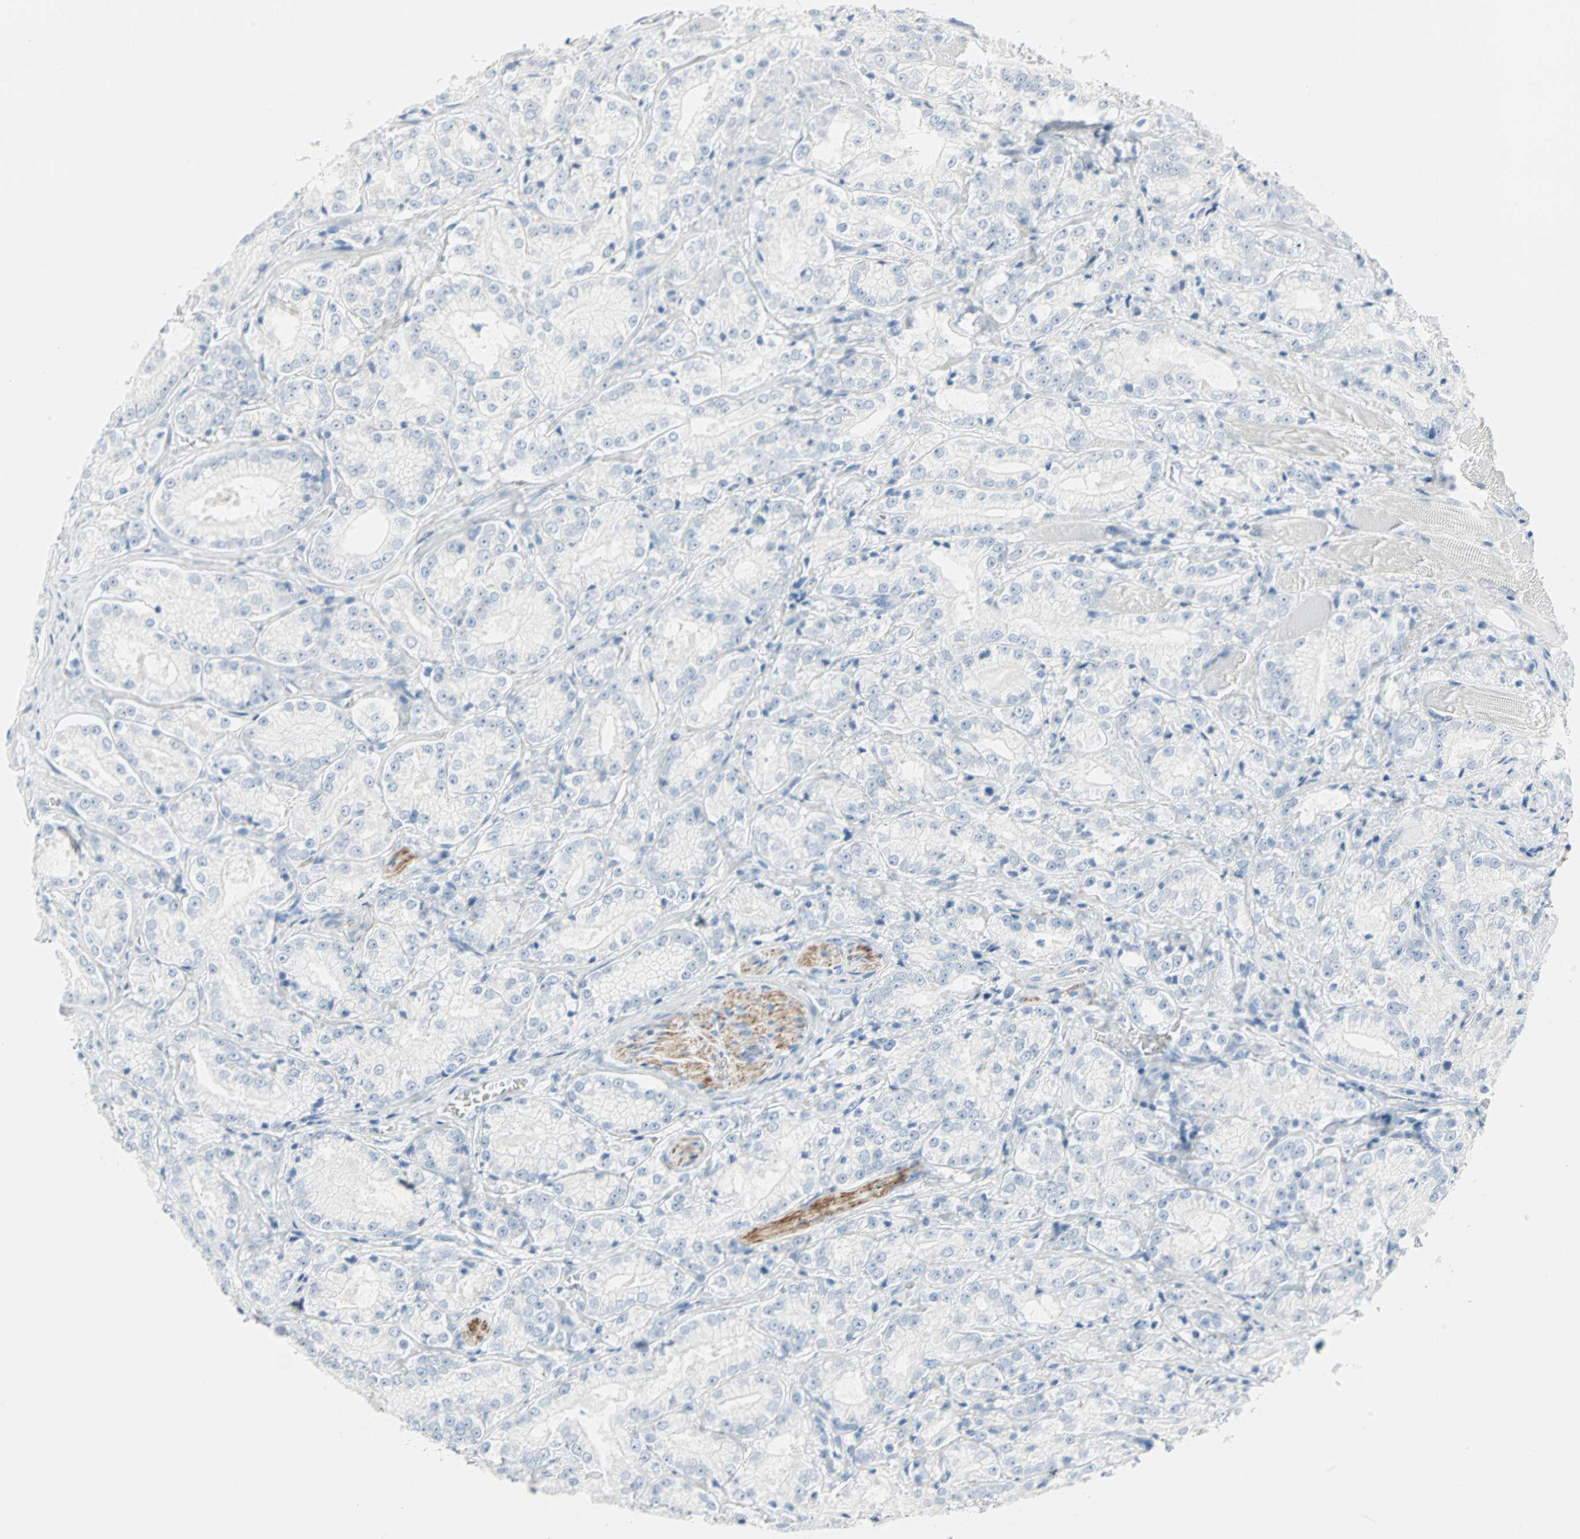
{"staining": {"intensity": "negative", "quantity": "none", "location": "none"}, "tissue": "prostate cancer", "cell_type": "Tumor cells", "image_type": "cancer", "snomed": [{"axis": "morphology", "description": "Adenocarcinoma, High grade"}, {"axis": "topography", "description": "Prostate"}], "caption": "Immunohistochemical staining of prostate cancer demonstrates no significant expression in tumor cells.", "gene": "STX1A", "patient": {"sex": "male", "age": 73}}